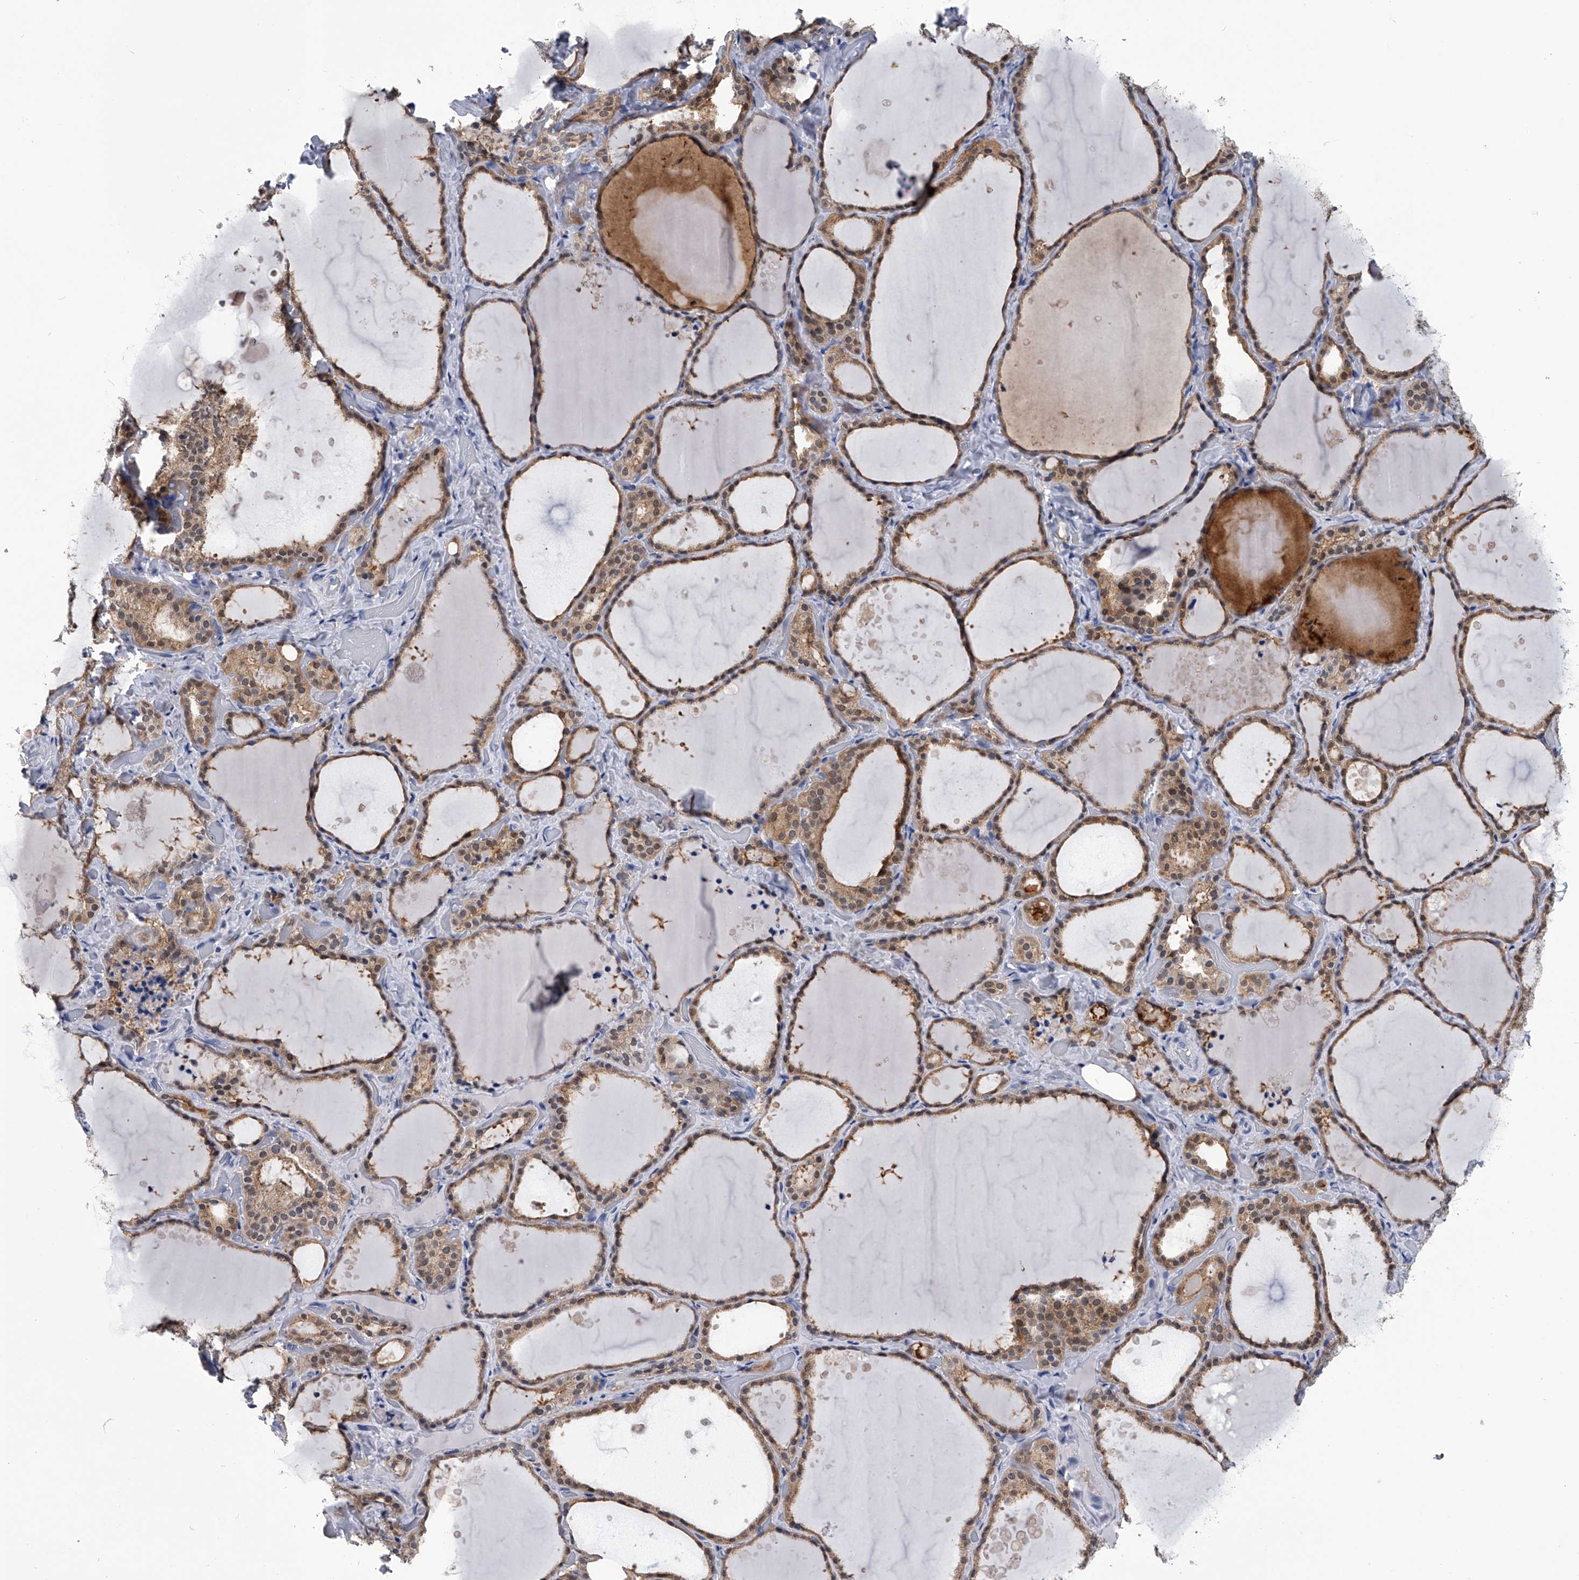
{"staining": {"intensity": "moderate", "quantity": ">75%", "location": "cytoplasmic/membranous"}, "tissue": "thyroid gland", "cell_type": "Glandular cells", "image_type": "normal", "snomed": [{"axis": "morphology", "description": "Normal tissue, NOS"}, {"axis": "topography", "description": "Thyroid gland"}], "caption": "A photomicrograph showing moderate cytoplasmic/membranous positivity in approximately >75% of glandular cells in unremarkable thyroid gland, as visualized by brown immunohistochemical staining.", "gene": "PDXK", "patient": {"sex": "female", "age": 44}}